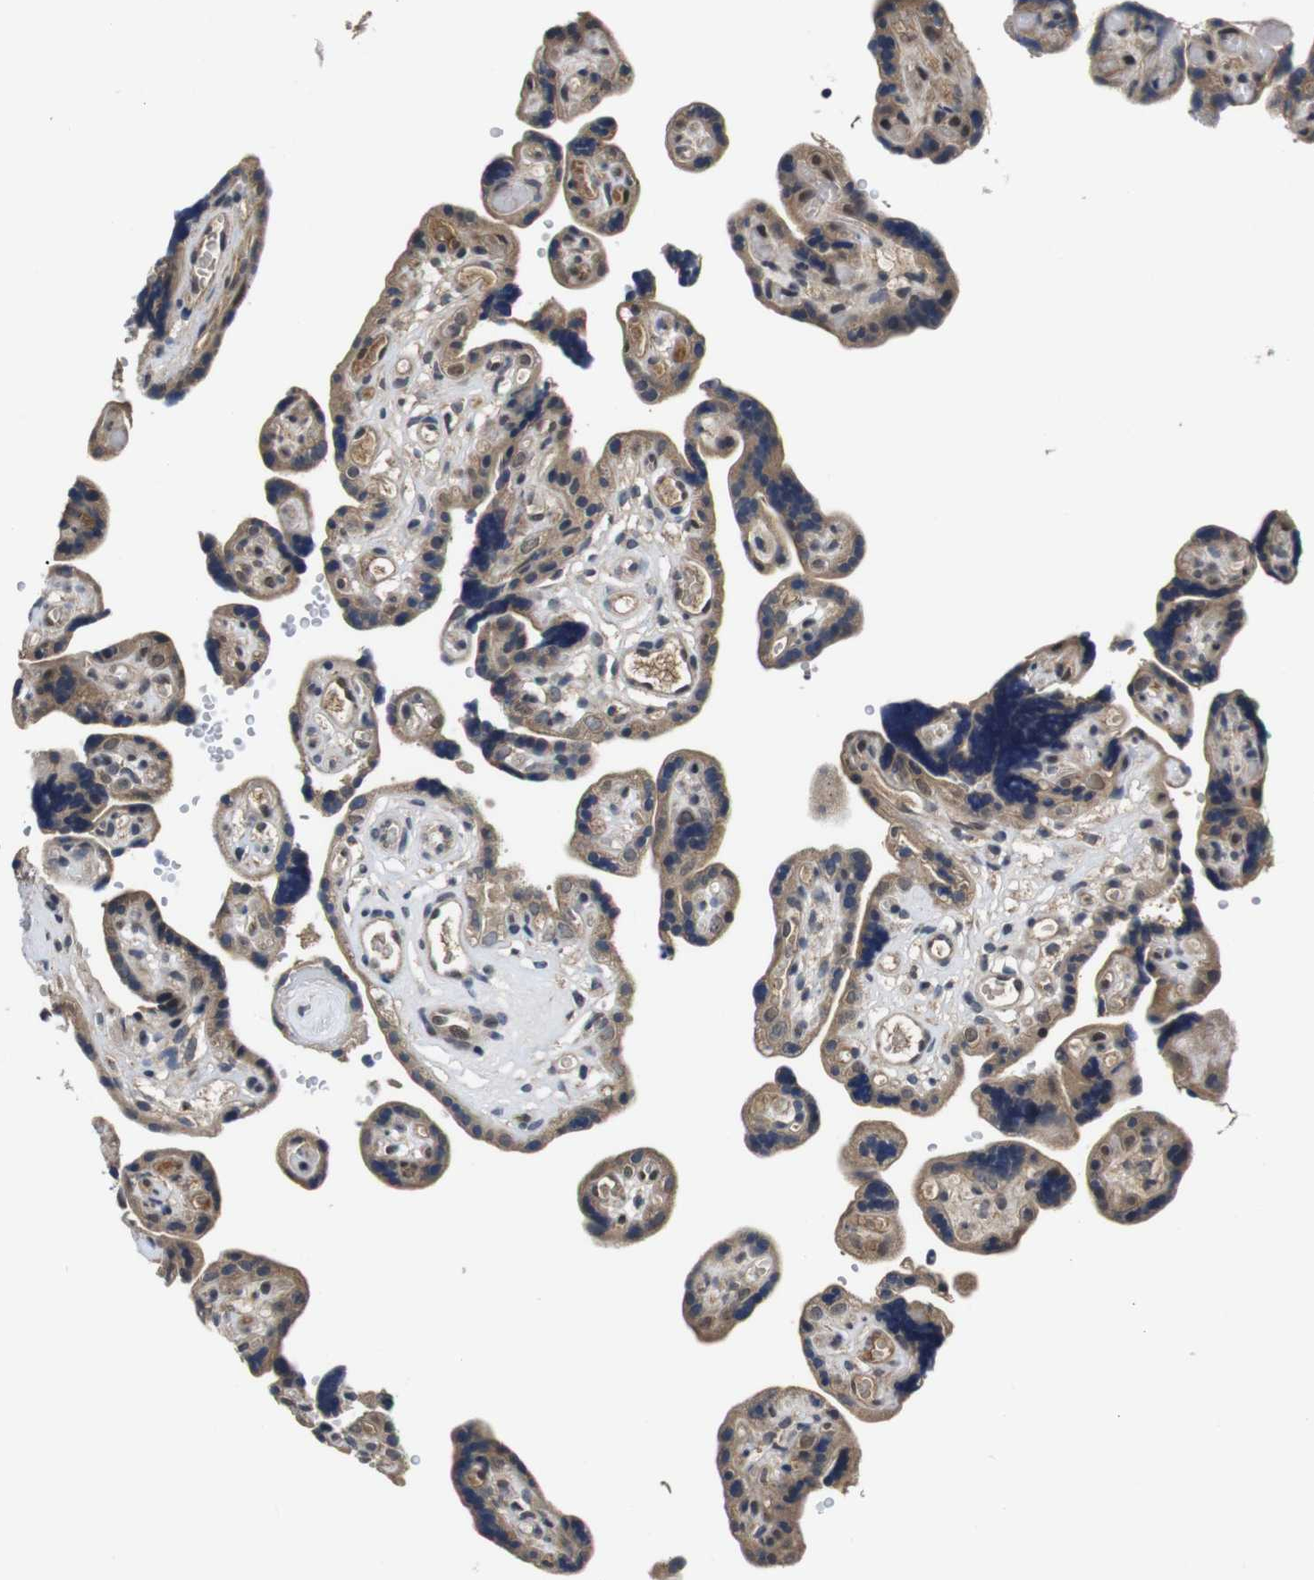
{"staining": {"intensity": "moderate", "quantity": ">75%", "location": "cytoplasmic/membranous,nuclear"}, "tissue": "placenta", "cell_type": "Trophoblastic cells", "image_type": "normal", "snomed": [{"axis": "morphology", "description": "Normal tissue, NOS"}, {"axis": "topography", "description": "Placenta"}], "caption": "Immunohistochemistry (IHC) (DAB (3,3'-diaminobenzidine)) staining of normal human placenta displays moderate cytoplasmic/membranous,nuclear protein positivity in about >75% of trophoblastic cells. (DAB = brown stain, brightfield microscopy at high magnification).", "gene": "ZBTB46", "patient": {"sex": "female", "age": 30}}